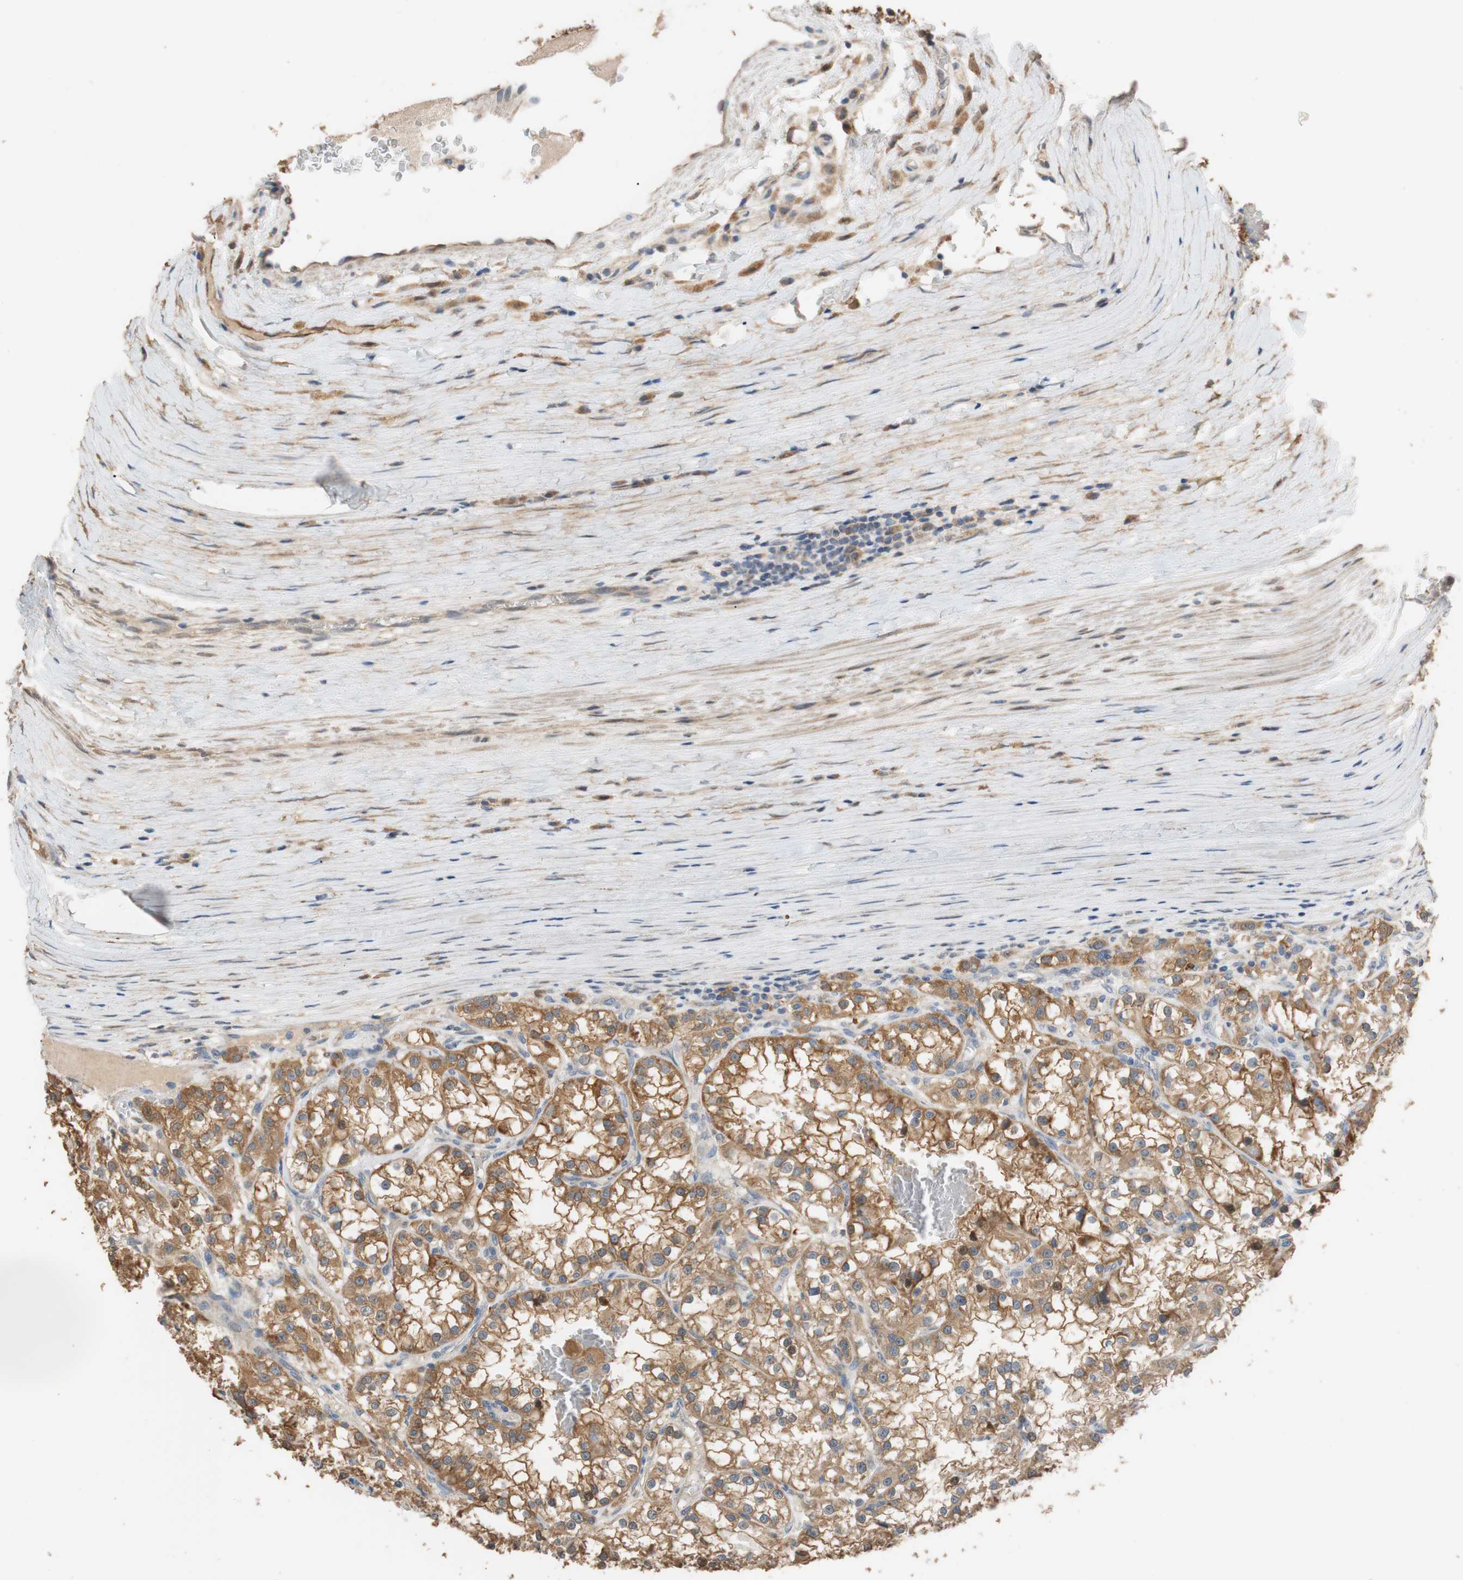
{"staining": {"intensity": "strong", "quantity": "25%-75%", "location": "cytoplasmic/membranous"}, "tissue": "renal cancer", "cell_type": "Tumor cells", "image_type": "cancer", "snomed": [{"axis": "morphology", "description": "Adenocarcinoma, NOS"}, {"axis": "topography", "description": "Kidney"}], "caption": "Approximately 25%-75% of tumor cells in renal cancer (adenocarcinoma) show strong cytoplasmic/membranous protein positivity as visualized by brown immunohistochemical staining.", "gene": "ALDH1A2", "patient": {"sex": "female", "age": 52}}